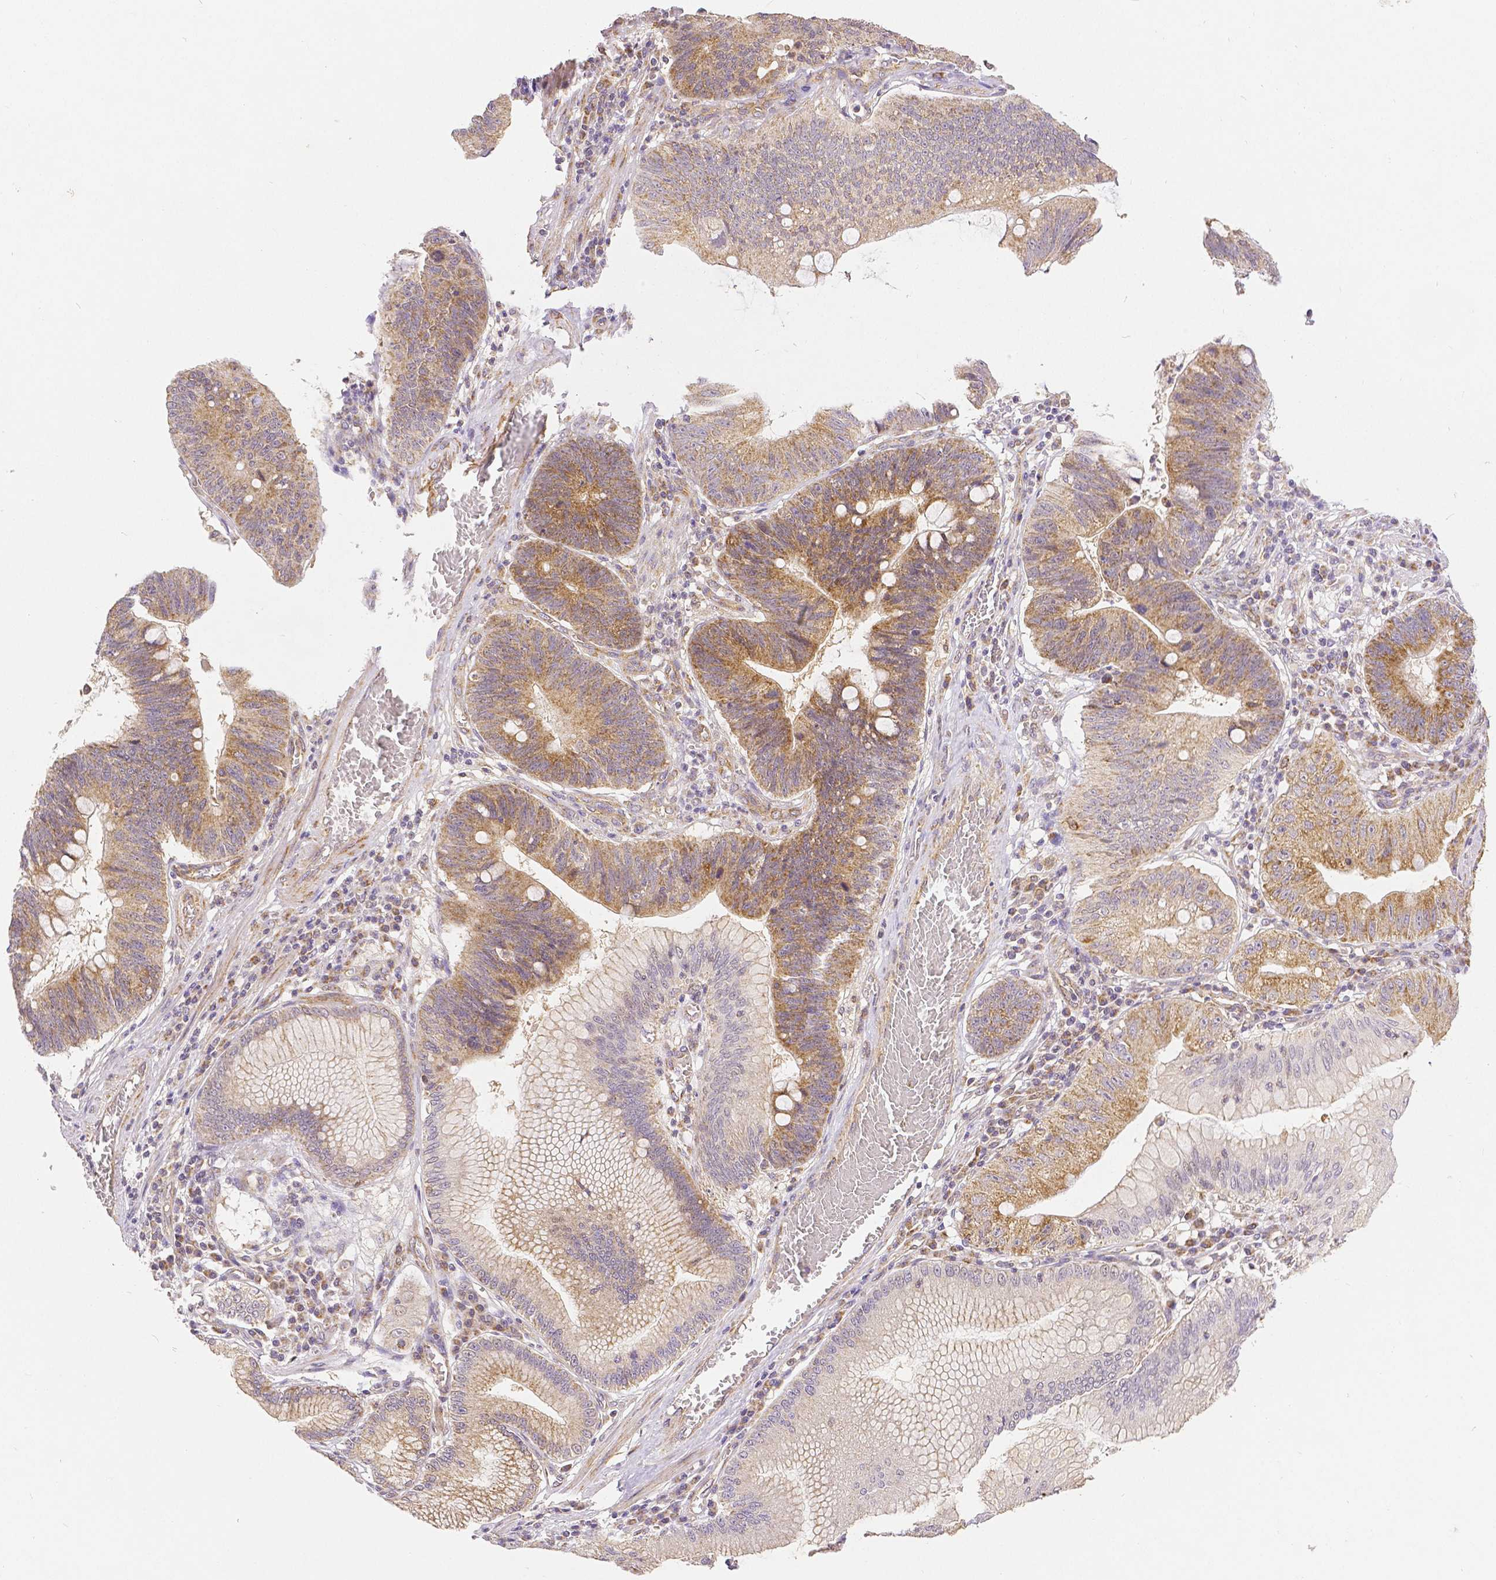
{"staining": {"intensity": "moderate", "quantity": ">75%", "location": "cytoplasmic/membranous"}, "tissue": "stomach cancer", "cell_type": "Tumor cells", "image_type": "cancer", "snomed": [{"axis": "morphology", "description": "Adenocarcinoma, NOS"}, {"axis": "topography", "description": "Stomach"}], "caption": "This micrograph shows immunohistochemistry (IHC) staining of stomach cancer, with medium moderate cytoplasmic/membranous positivity in about >75% of tumor cells.", "gene": "RHOT1", "patient": {"sex": "male", "age": 59}}